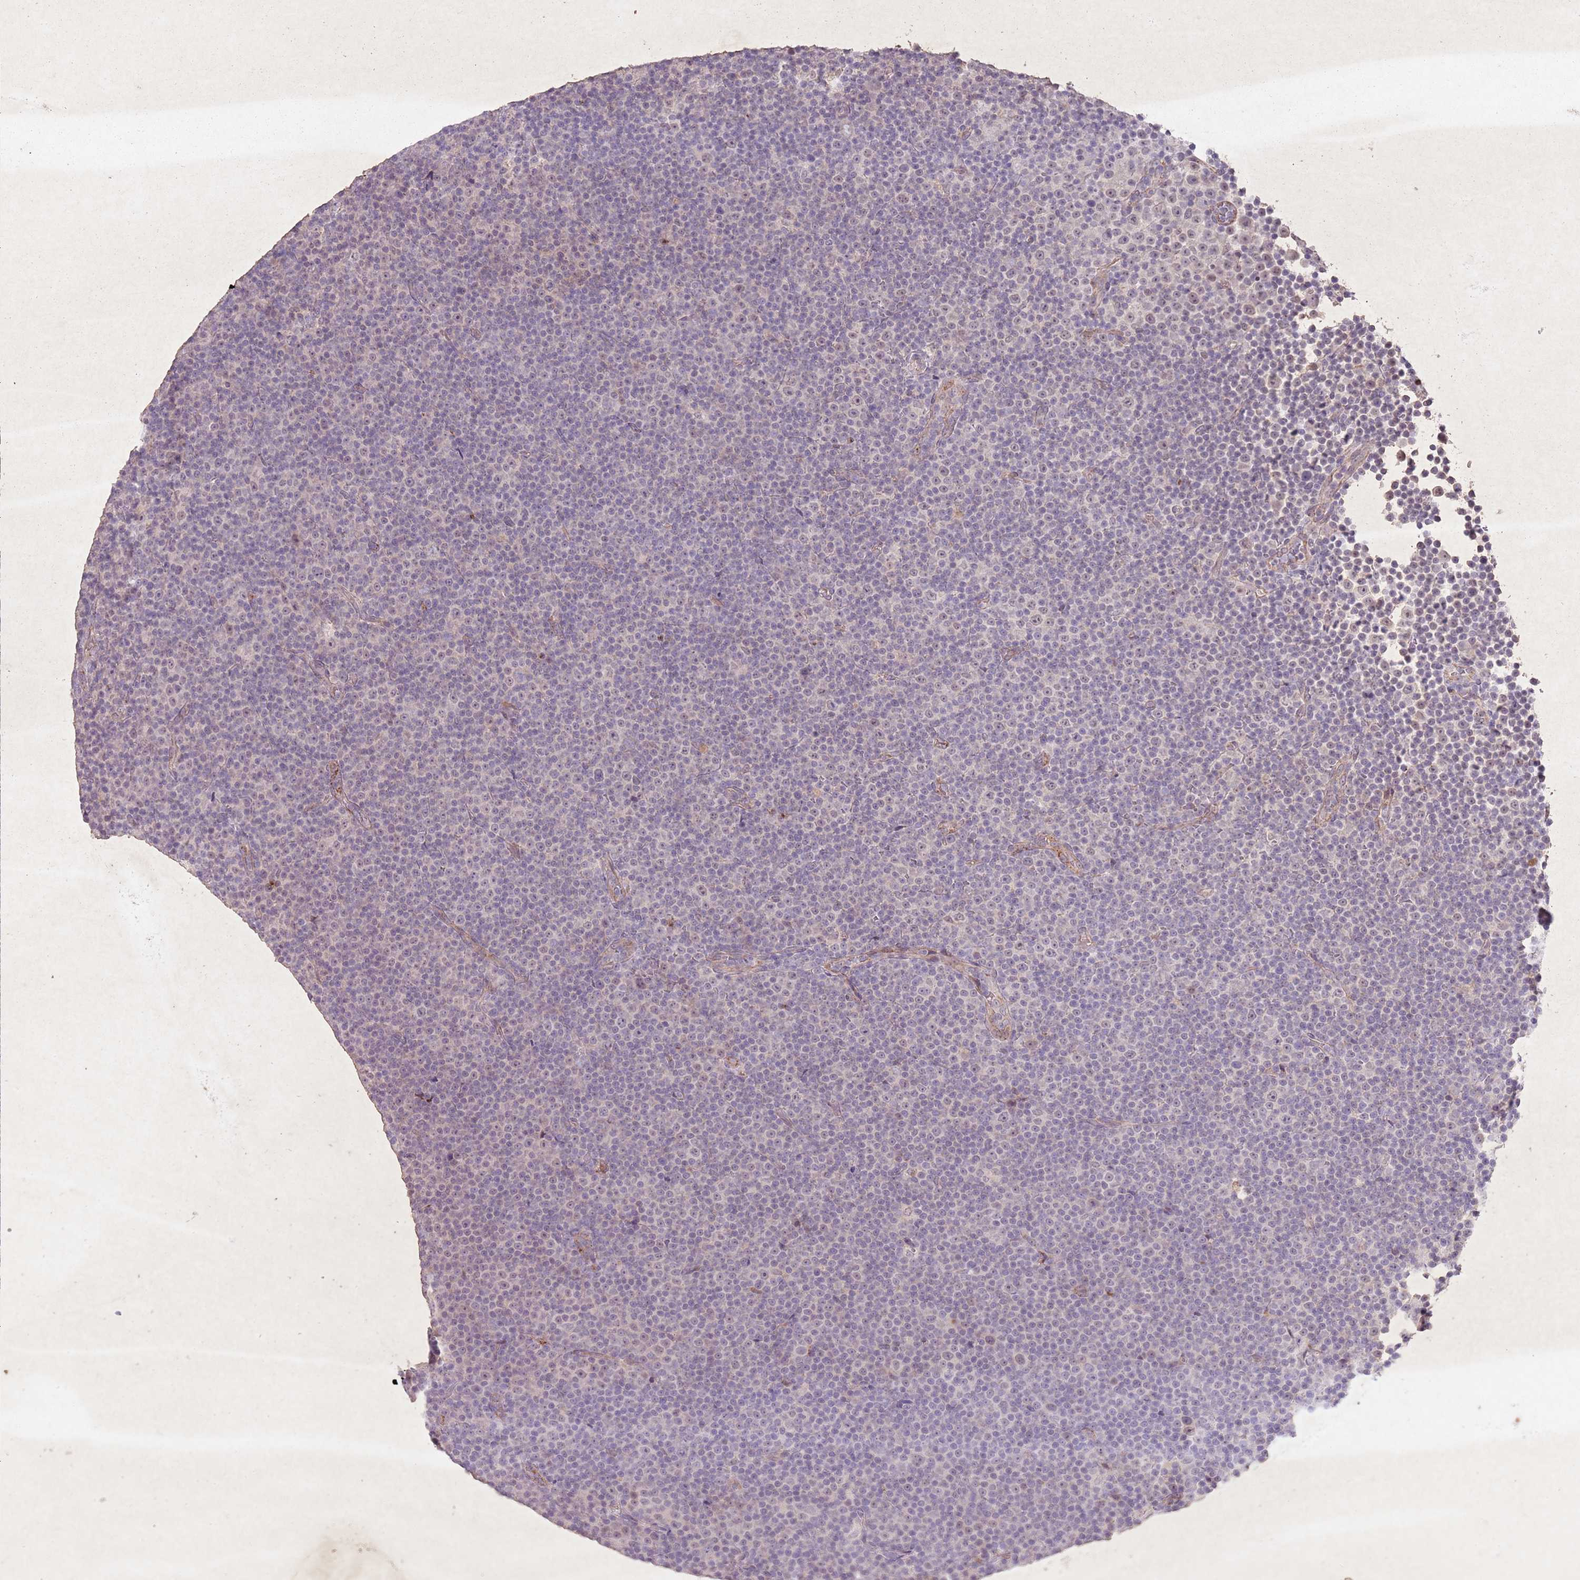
{"staining": {"intensity": "weak", "quantity": "<25%", "location": "nuclear"}, "tissue": "lymphoma", "cell_type": "Tumor cells", "image_type": "cancer", "snomed": [{"axis": "morphology", "description": "Malignant lymphoma, non-Hodgkin's type, Low grade"}, {"axis": "topography", "description": "Lymph node"}], "caption": "Immunohistochemical staining of human malignant lymphoma, non-Hodgkin's type (low-grade) reveals no significant staining in tumor cells.", "gene": "CCNI", "patient": {"sex": "female", "age": 67}}